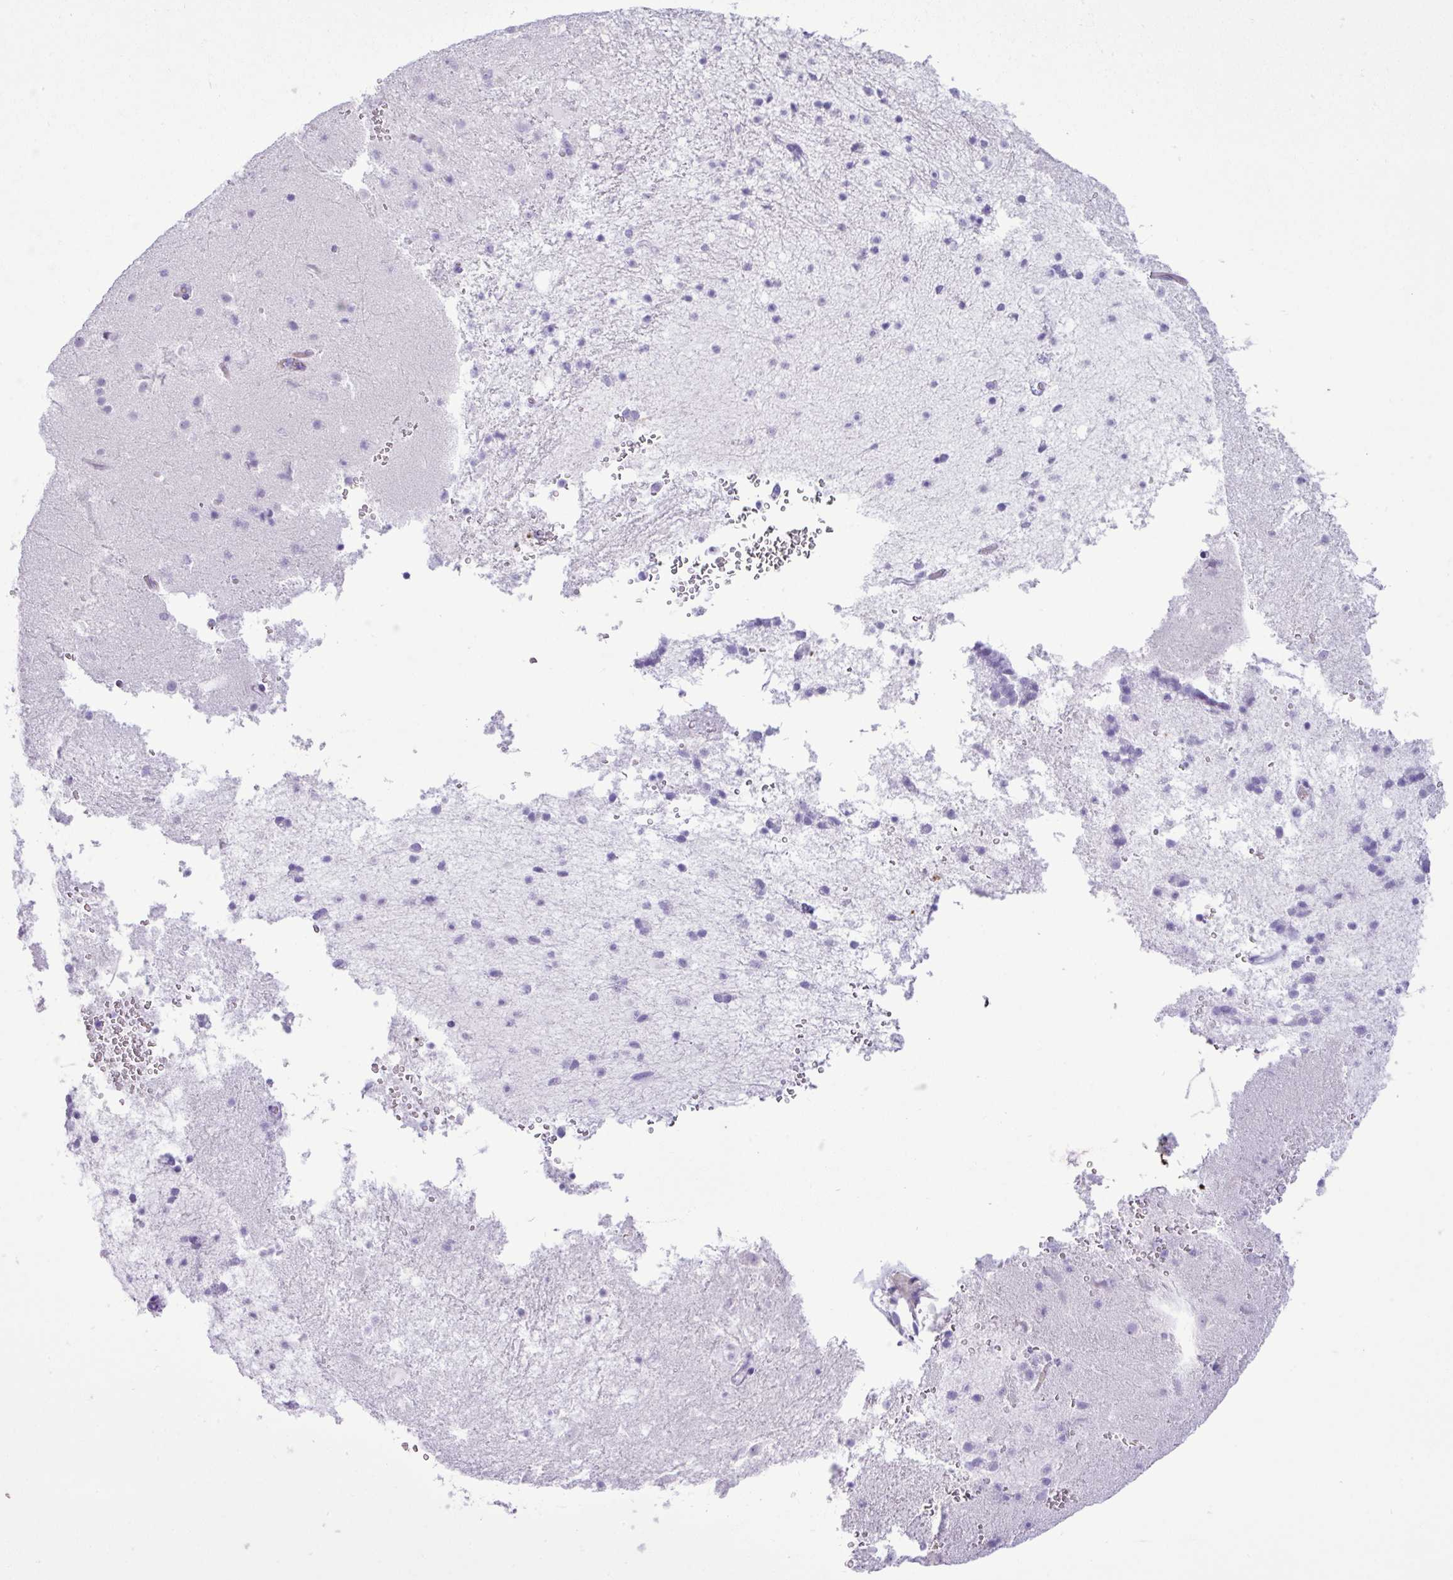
{"staining": {"intensity": "negative", "quantity": "none", "location": "none"}, "tissue": "caudate", "cell_type": "Glial cells", "image_type": "normal", "snomed": [{"axis": "morphology", "description": "Normal tissue, NOS"}, {"axis": "topography", "description": "Lateral ventricle wall"}], "caption": "Immunohistochemistry micrograph of unremarkable caudate: caudate stained with DAB demonstrates no significant protein staining in glial cells.", "gene": "ZSCAN5A", "patient": {"sex": "male", "age": 37}}